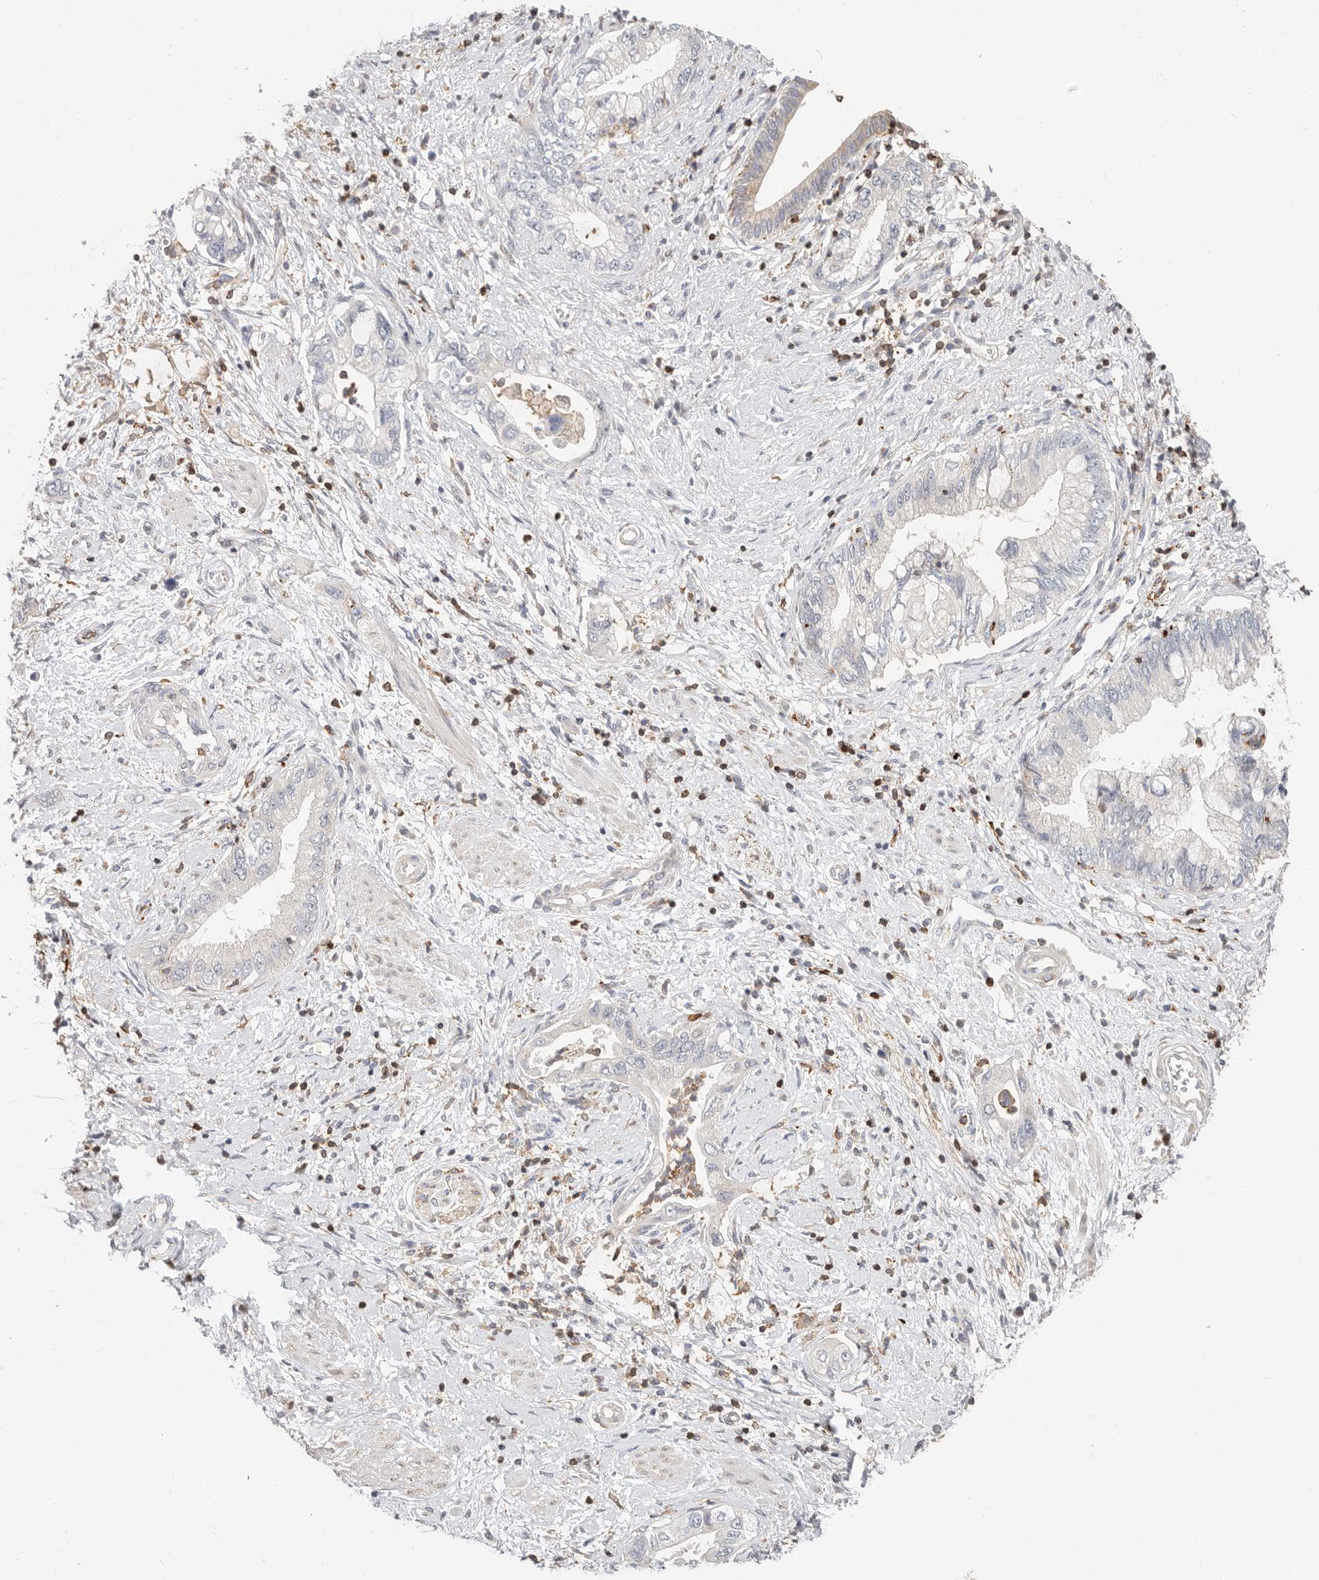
{"staining": {"intensity": "negative", "quantity": "none", "location": "none"}, "tissue": "pancreatic cancer", "cell_type": "Tumor cells", "image_type": "cancer", "snomed": [{"axis": "morphology", "description": "Adenocarcinoma, NOS"}, {"axis": "topography", "description": "Pancreas"}], "caption": "An immunohistochemistry (IHC) image of pancreatic cancer (adenocarcinoma) is shown. There is no staining in tumor cells of pancreatic cancer (adenocarcinoma).", "gene": "TMEM63B", "patient": {"sex": "female", "age": 73}}